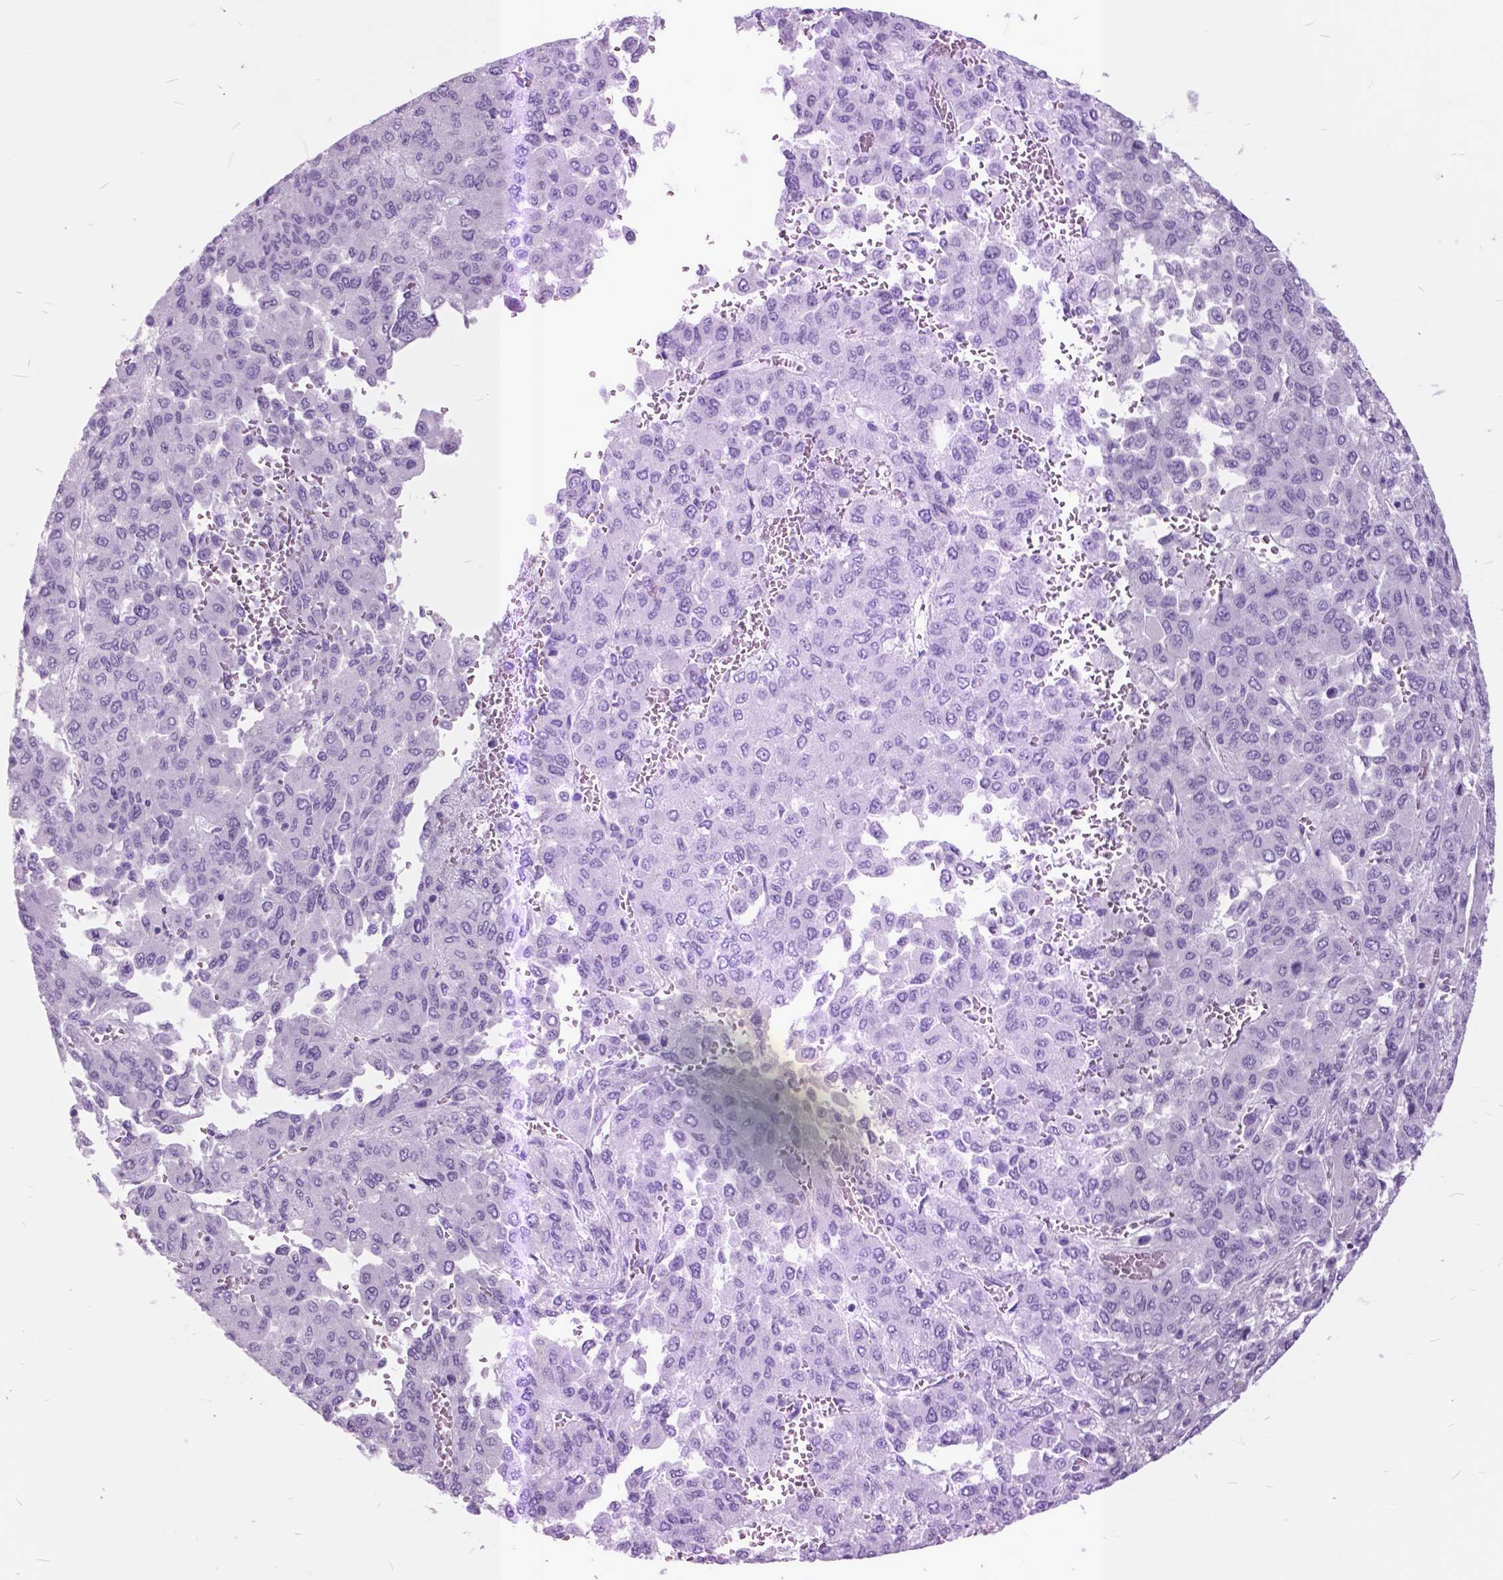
{"staining": {"intensity": "negative", "quantity": "none", "location": "none"}, "tissue": "liver cancer", "cell_type": "Tumor cells", "image_type": "cancer", "snomed": [{"axis": "morphology", "description": "Carcinoma, Hepatocellular, NOS"}, {"axis": "topography", "description": "Liver"}], "caption": "This image is of liver cancer (hepatocellular carcinoma) stained with IHC to label a protein in brown with the nuclei are counter-stained blue. There is no staining in tumor cells.", "gene": "GDF9", "patient": {"sex": "female", "age": 41}}